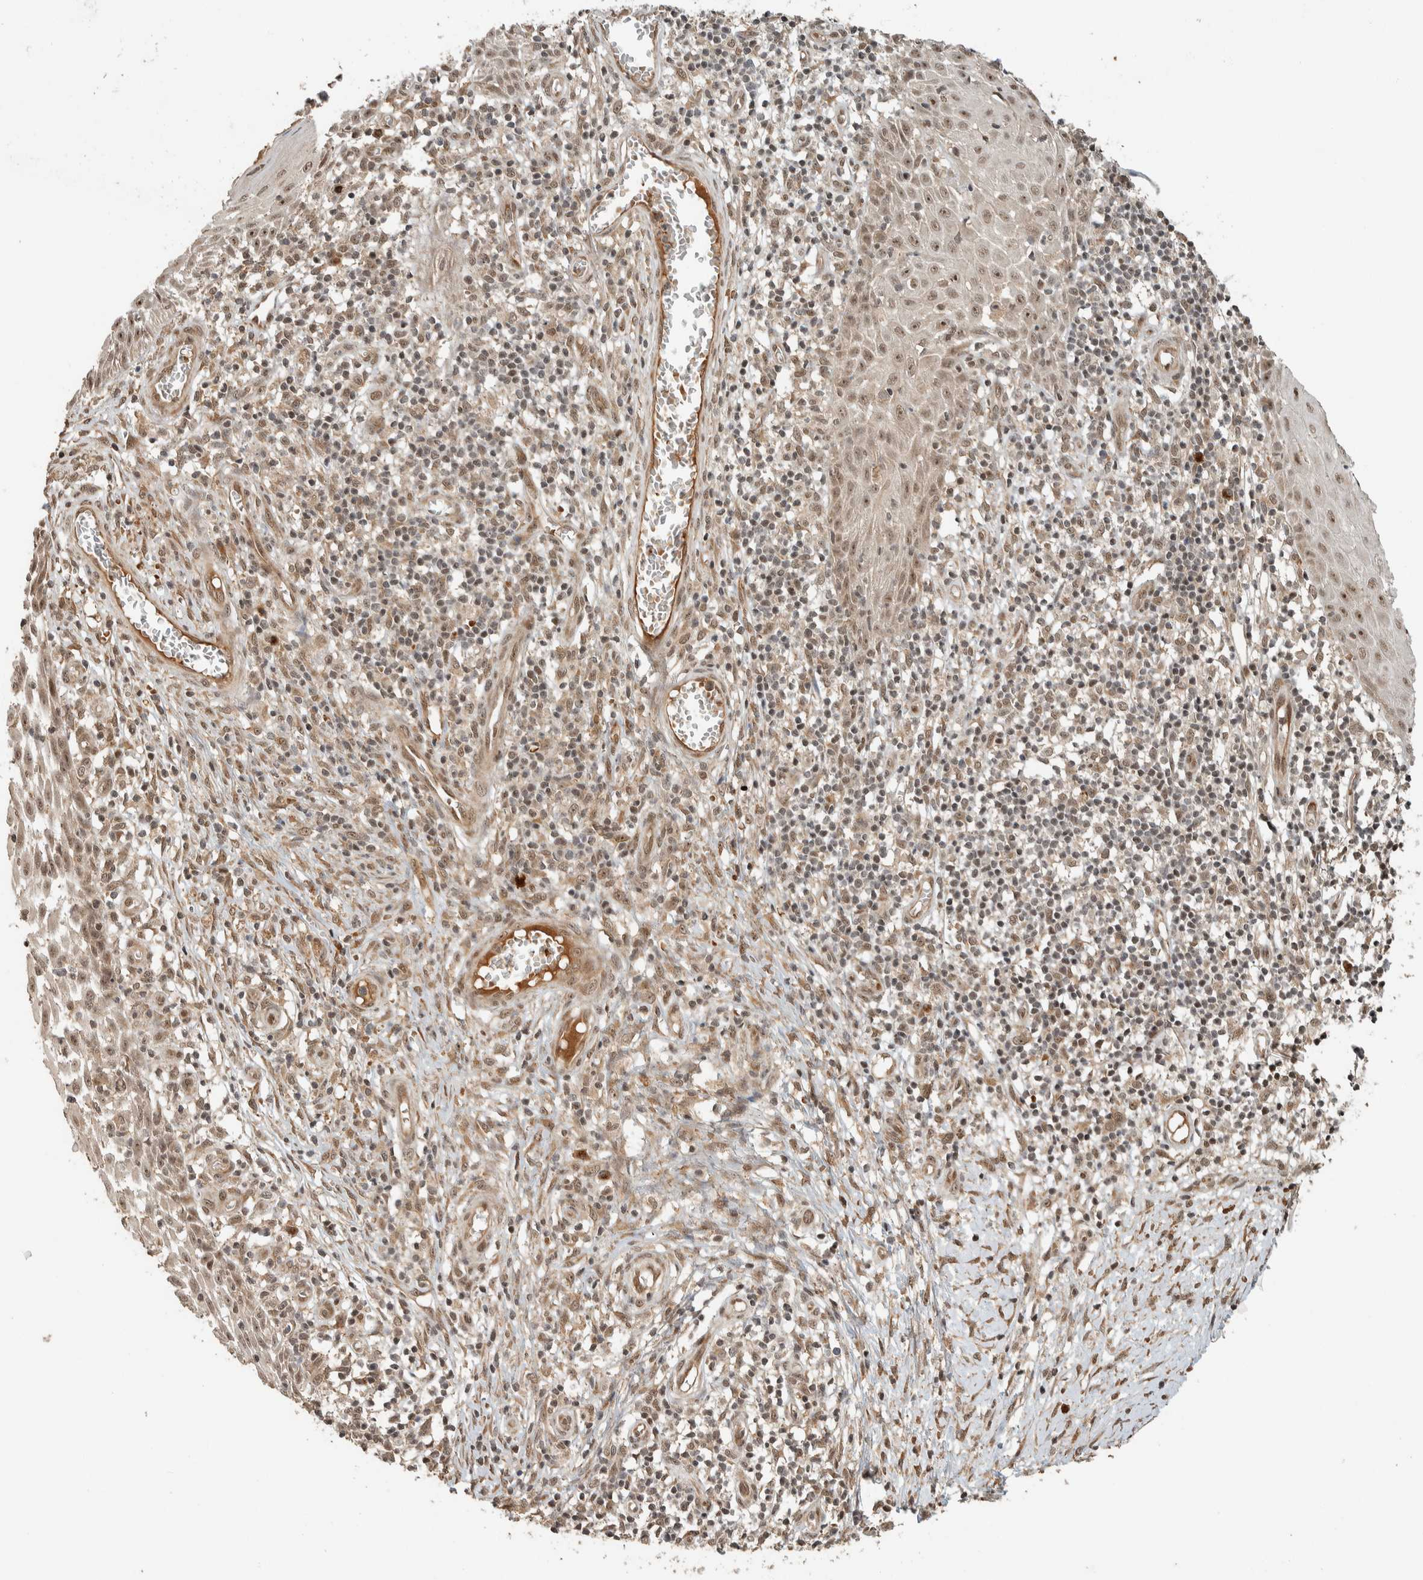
{"staining": {"intensity": "weak", "quantity": ">75%", "location": "nuclear"}, "tissue": "skin cancer", "cell_type": "Tumor cells", "image_type": "cancer", "snomed": [{"axis": "morphology", "description": "Squamous cell carcinoma, NOS"}, {"axis": "topography", "description": "Skin"}], "caption": "Skin cancer tissue exhibits weak nuclear positivity in approximately >75% of tumor cells, visualized by immunohistochemistry.", "gene": "ZBTB2", "patient": {"sex": "female", "age": 73}}